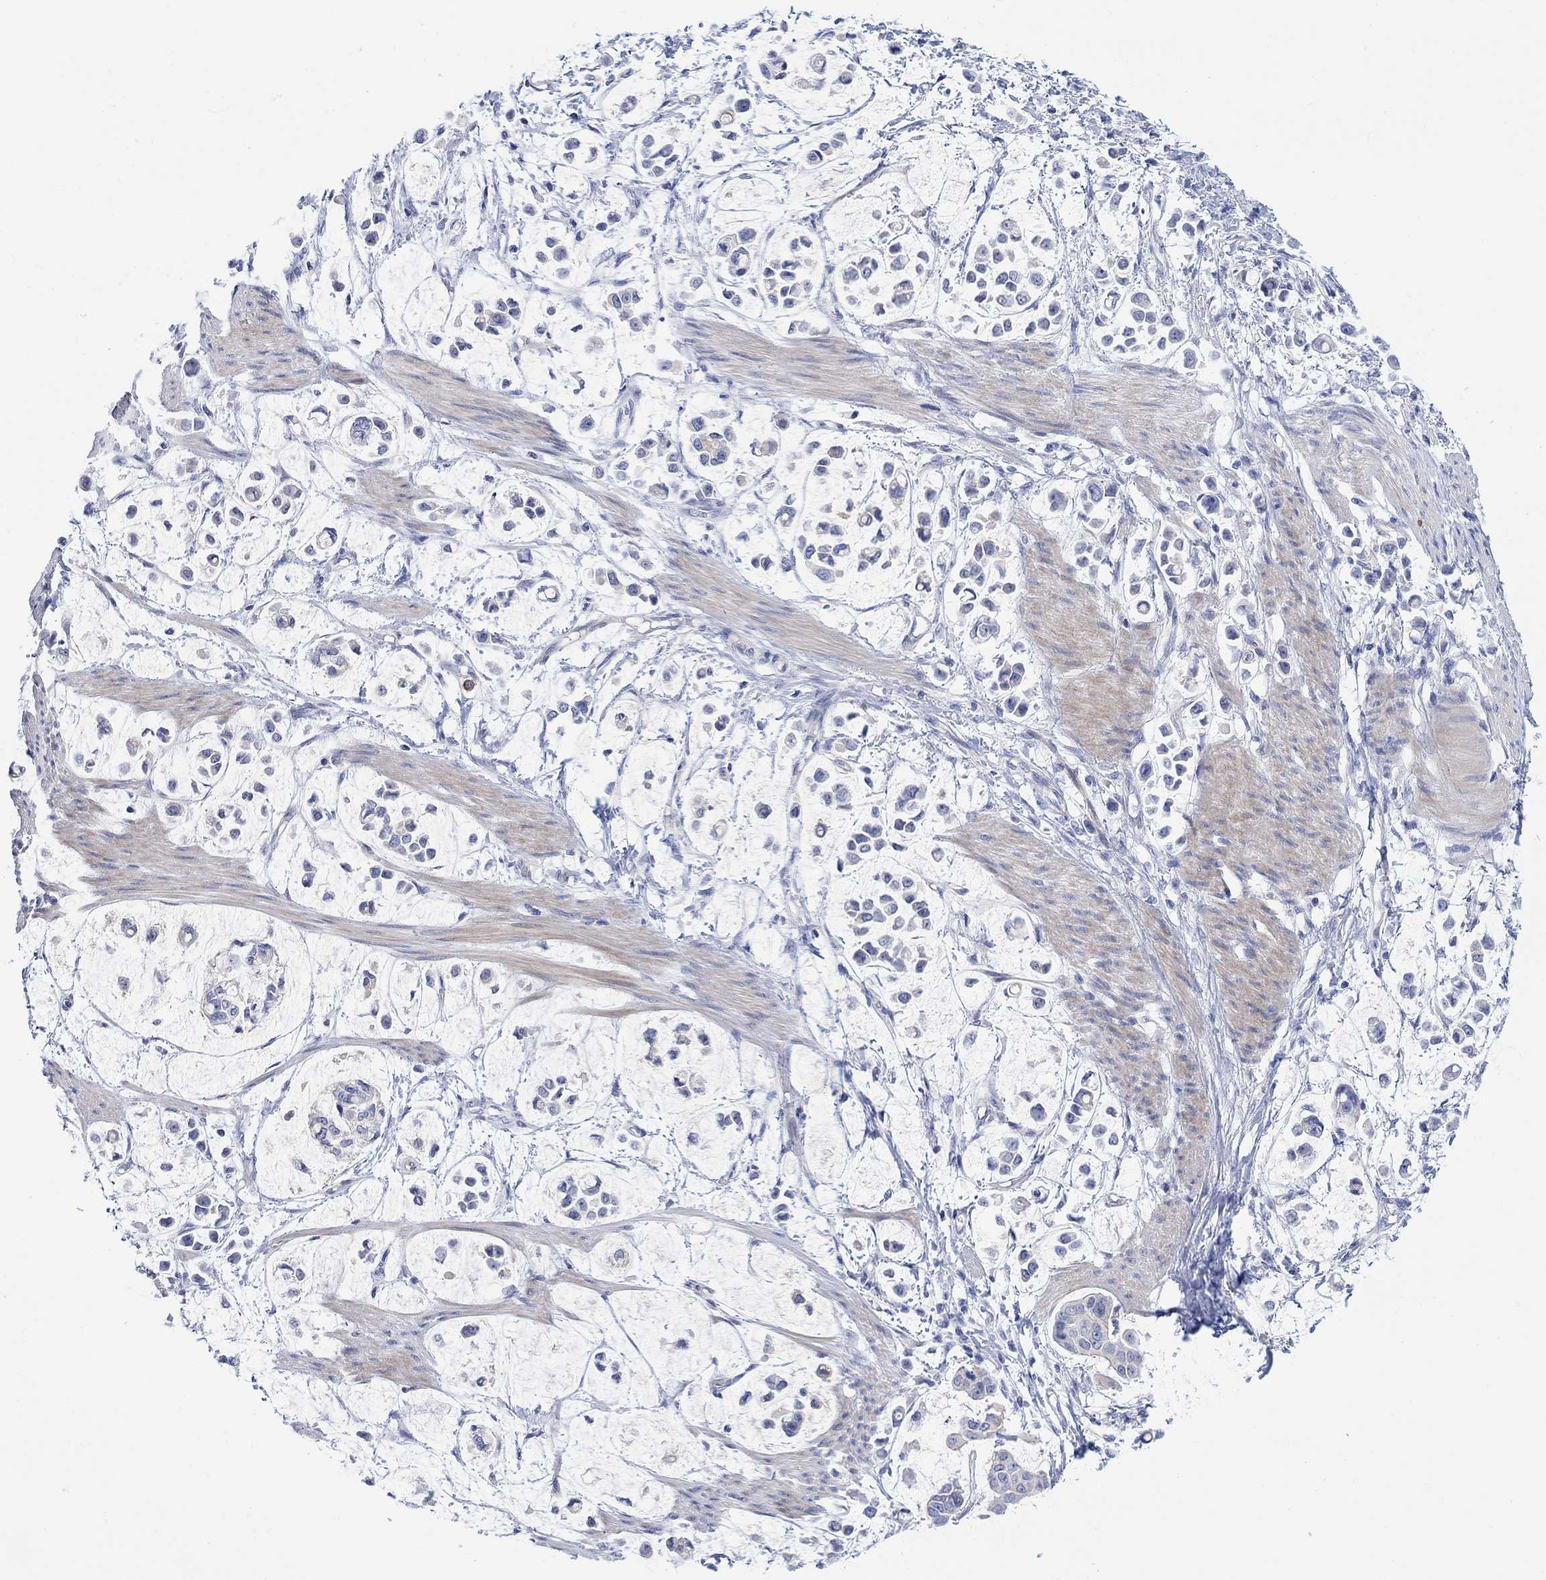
{"staining": {"intensity": "negative", "quantity": "none", "location": "none"}, "tissue": "stomach cancer", "cell_type": "Tumor cells", "image_type": "cancer", "snomed": [{"axis": "morphology", "description": "Adenocarcinoma, NOS"}, {"axis": "topography", "description": "Stomach"}], "caption": "A high-resolution histopathology image shows immunohistochemistry staining of stomach cancer (adenocarcinoma), which displays no significant positivity in tumor cells. (DAB (3,3'-diaminobenzidine) IHC with hematoxylin counter stain).", "gene": "TLDC2", "patient": {"sex": "male", "age": 82}}